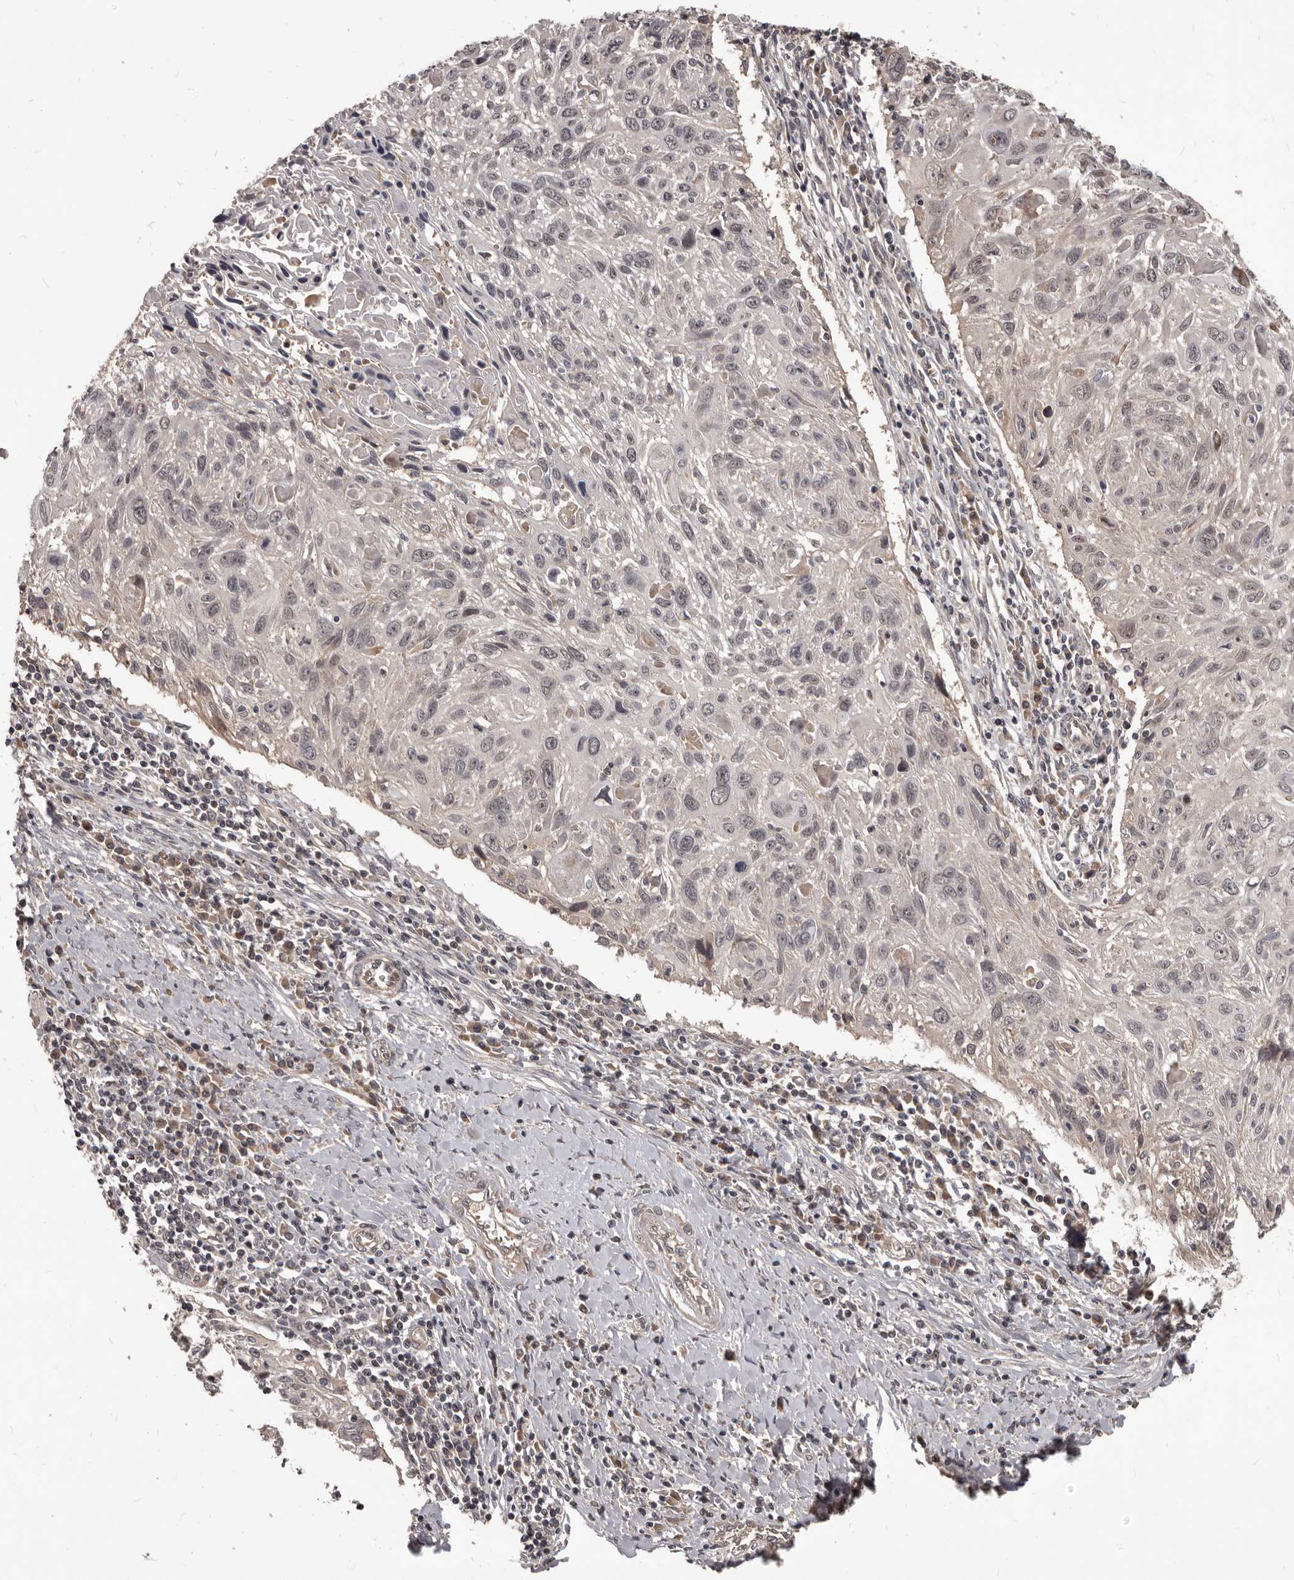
{"staining": {"intensity": "weak", "quantity": "25%-75%", "location": "nuclear"}, "tissue": "cervical cancer", "cell_type": "Tumor cells", "image_type": "cancer", "snomed": [{"axis": "morphology", "description": "Squamous cell carcinoma, NOS"}, {"axis": "topography", "description": "Cervix"}], "caption": "High-power microscopy captured an immunohistochemistry photomicrograph of cervical squamous cell carcinoma, revealing weak nuclear staining in about 25%-75% of tumor cells.", "gene": "GABPB2", "patient": {"sex": "female", "age": 51}}